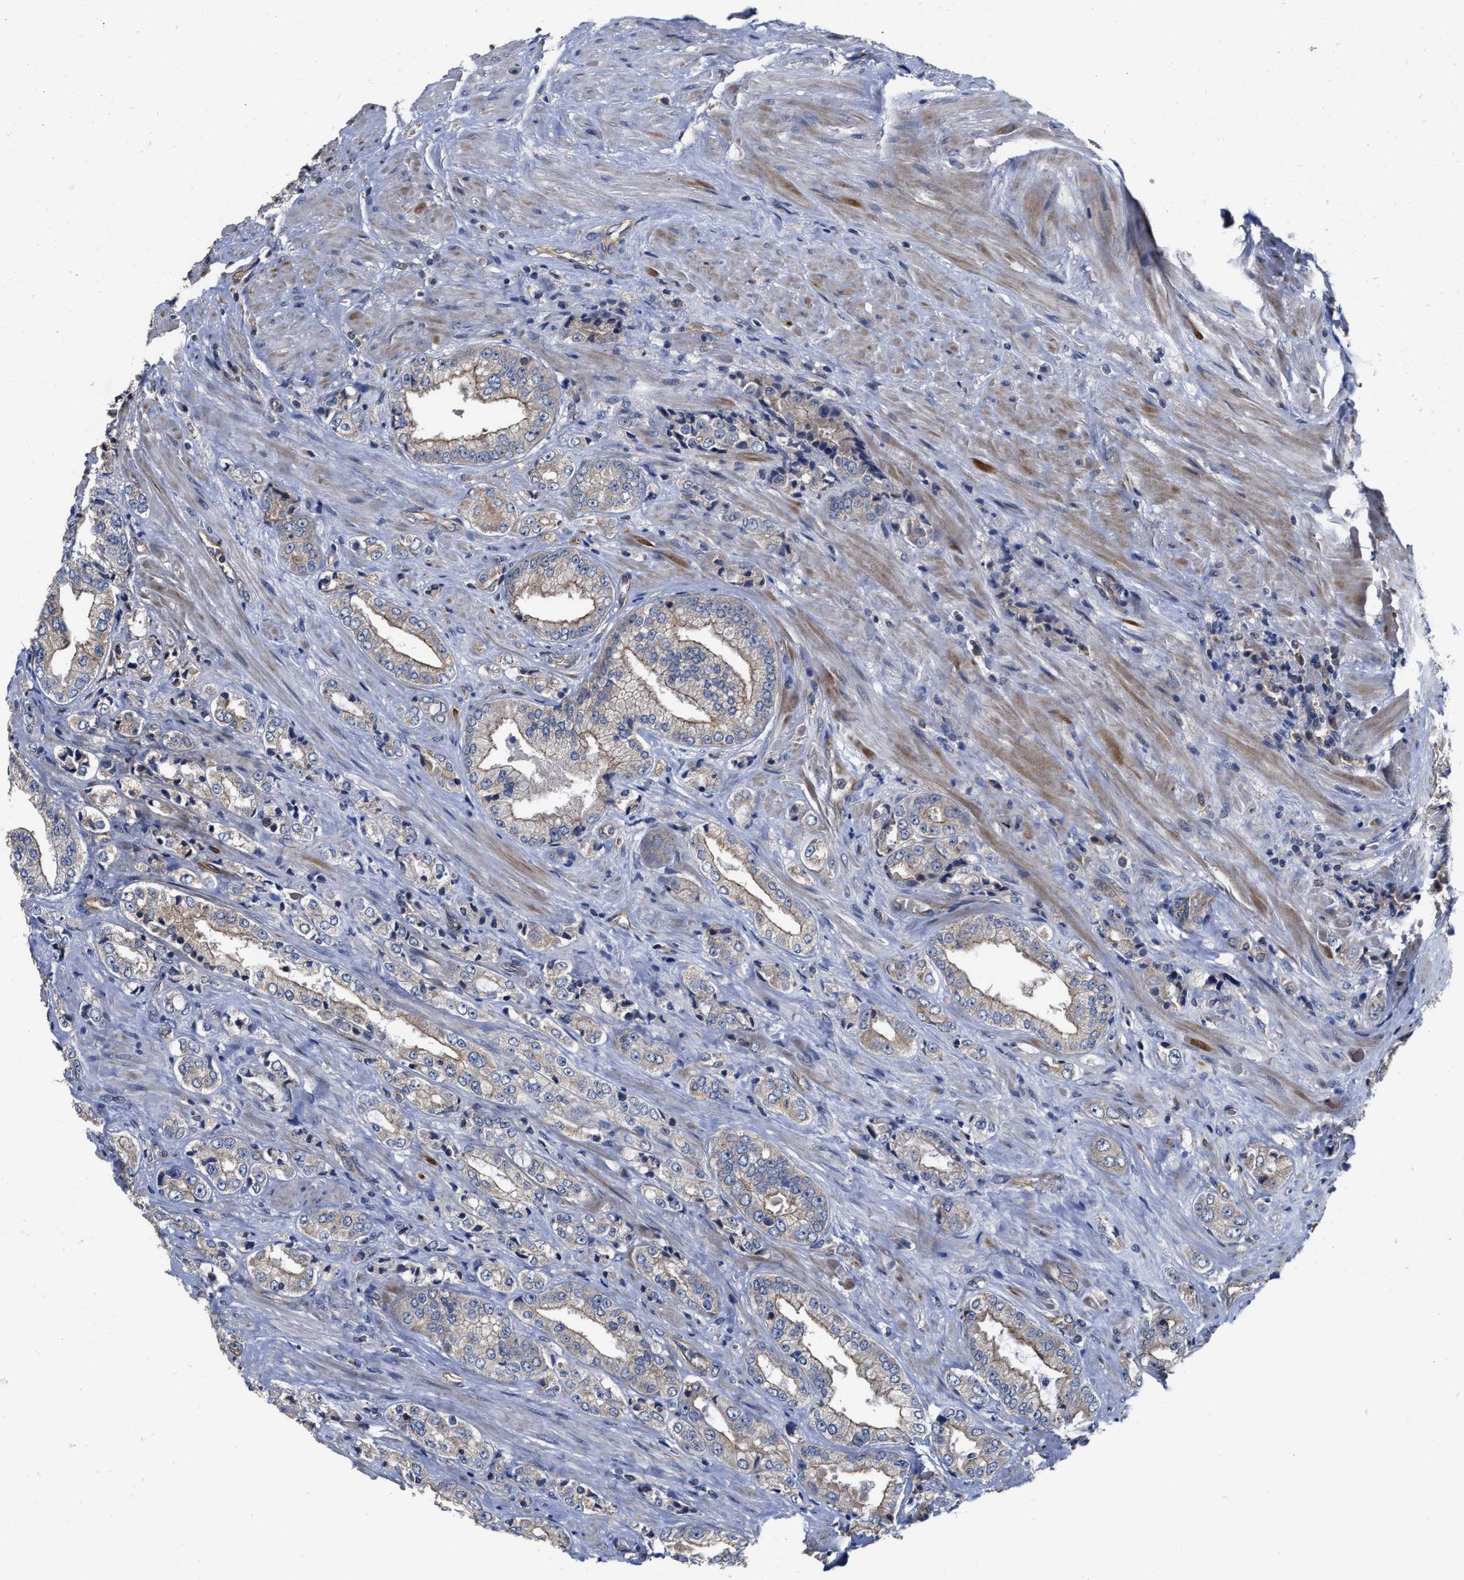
{"staining": {"intensity": "weak", "quantity": "25%-75%", "location": "cytoplasmic/membranous"}, "tissue": "prostate cancer", "cell_type": "Tumor cells", "image_type": "cancer", "snomed": [{"axis": "morphology", "description": "Adenocarcinoma, High grade"}, {"axis": "topography", "description": "Prostate"}], "caption": "Immunohistochemical staining of human prostate cancer reveals weak cytoplasmic/membranous protein expression in approximately 25%-75% of tumor cells.", "gene": "TRAF6", "patient": {"sex": "male", "age": 61}}